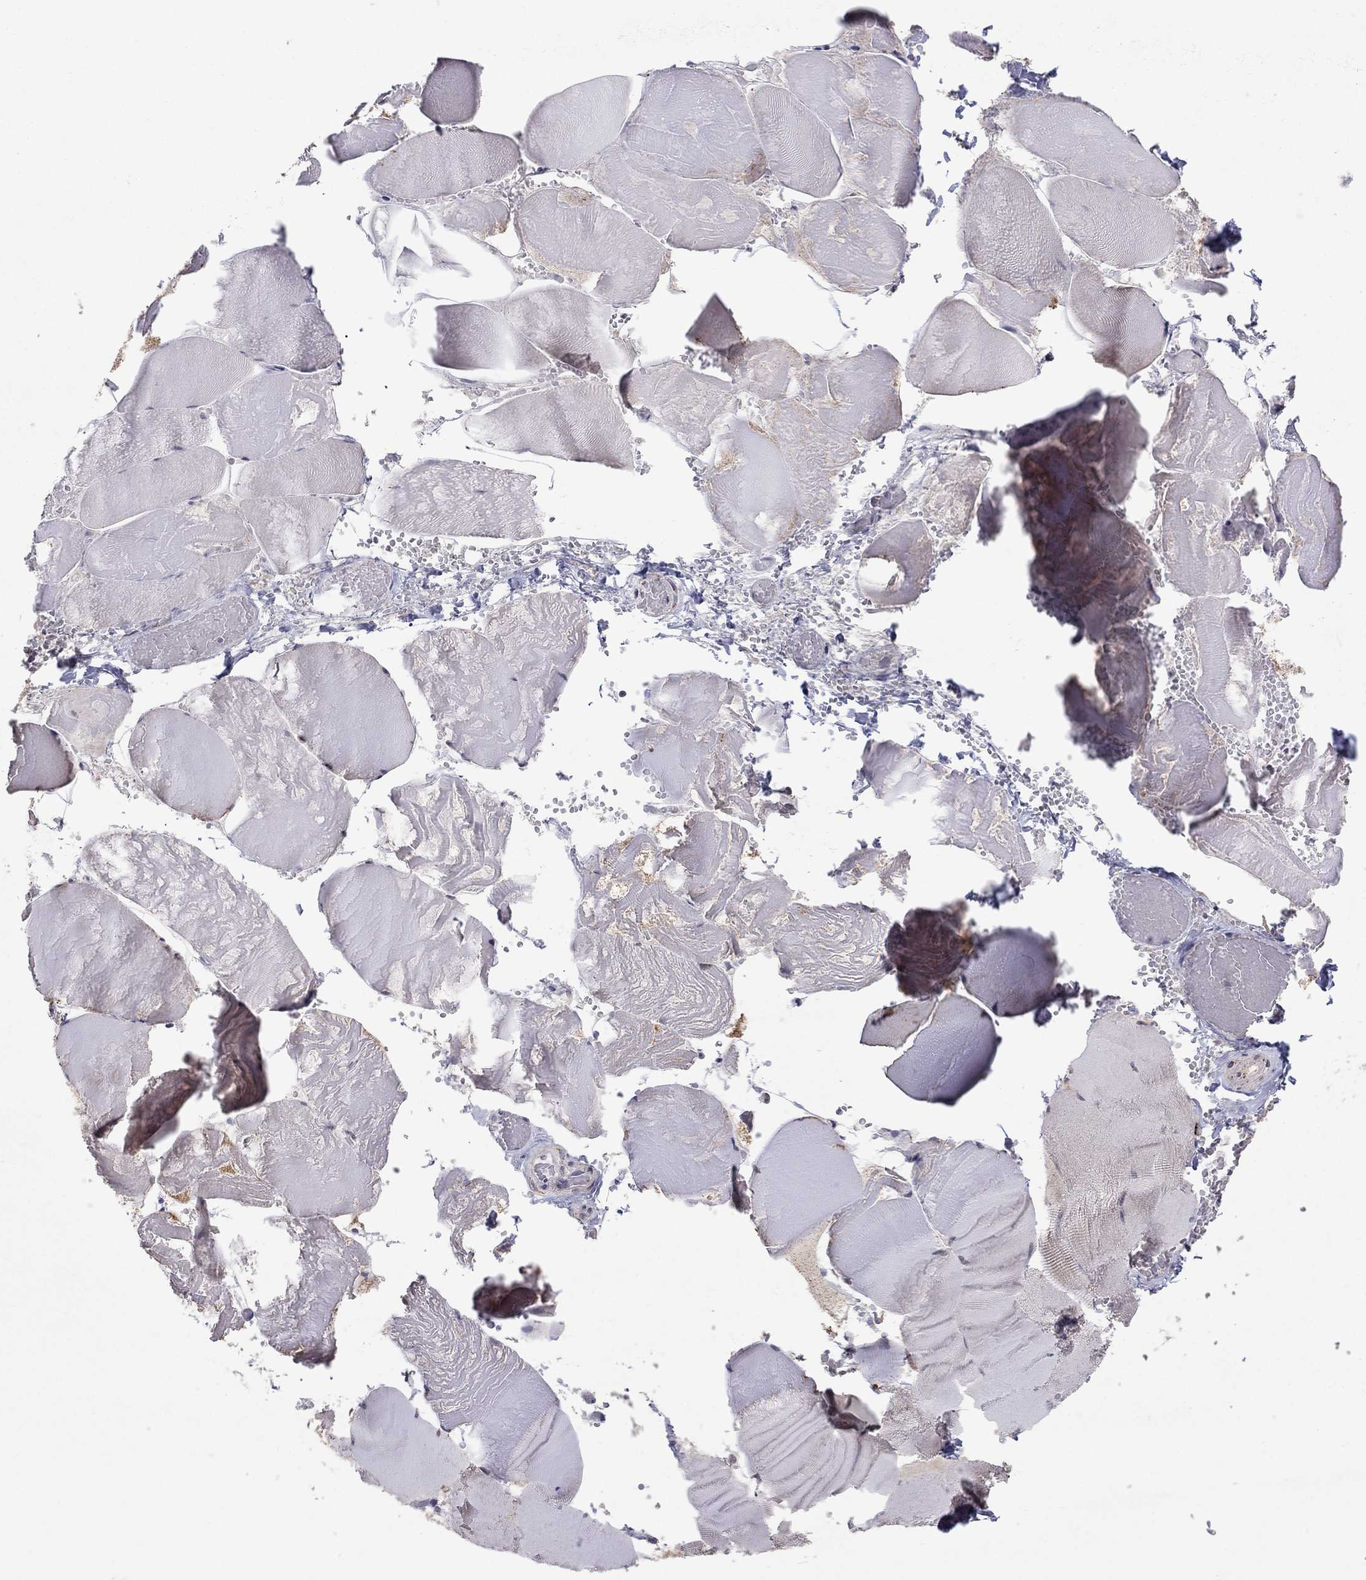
{"staining": {"intensity": "negative", "quantity": "none", "location": "none"}, "tissue": "skeletal muscle", "cell_type": "Myocytes", "image_type": "normal", "snomed": [{"axis": "morphology", "description": "Normal tissue, NOS"}, {"axis": "morphology", "description": "Malignant melanoma, Metastatic site"}, {"axis": "topography", "description": "Skeletal muscle"}], "caption": "This is an IHC photomicrograph of benign skeletal muscle. There is no positivity in myocytes.", "gene": "CRACDL", "patient": {"sex": "male", "age": 50}}